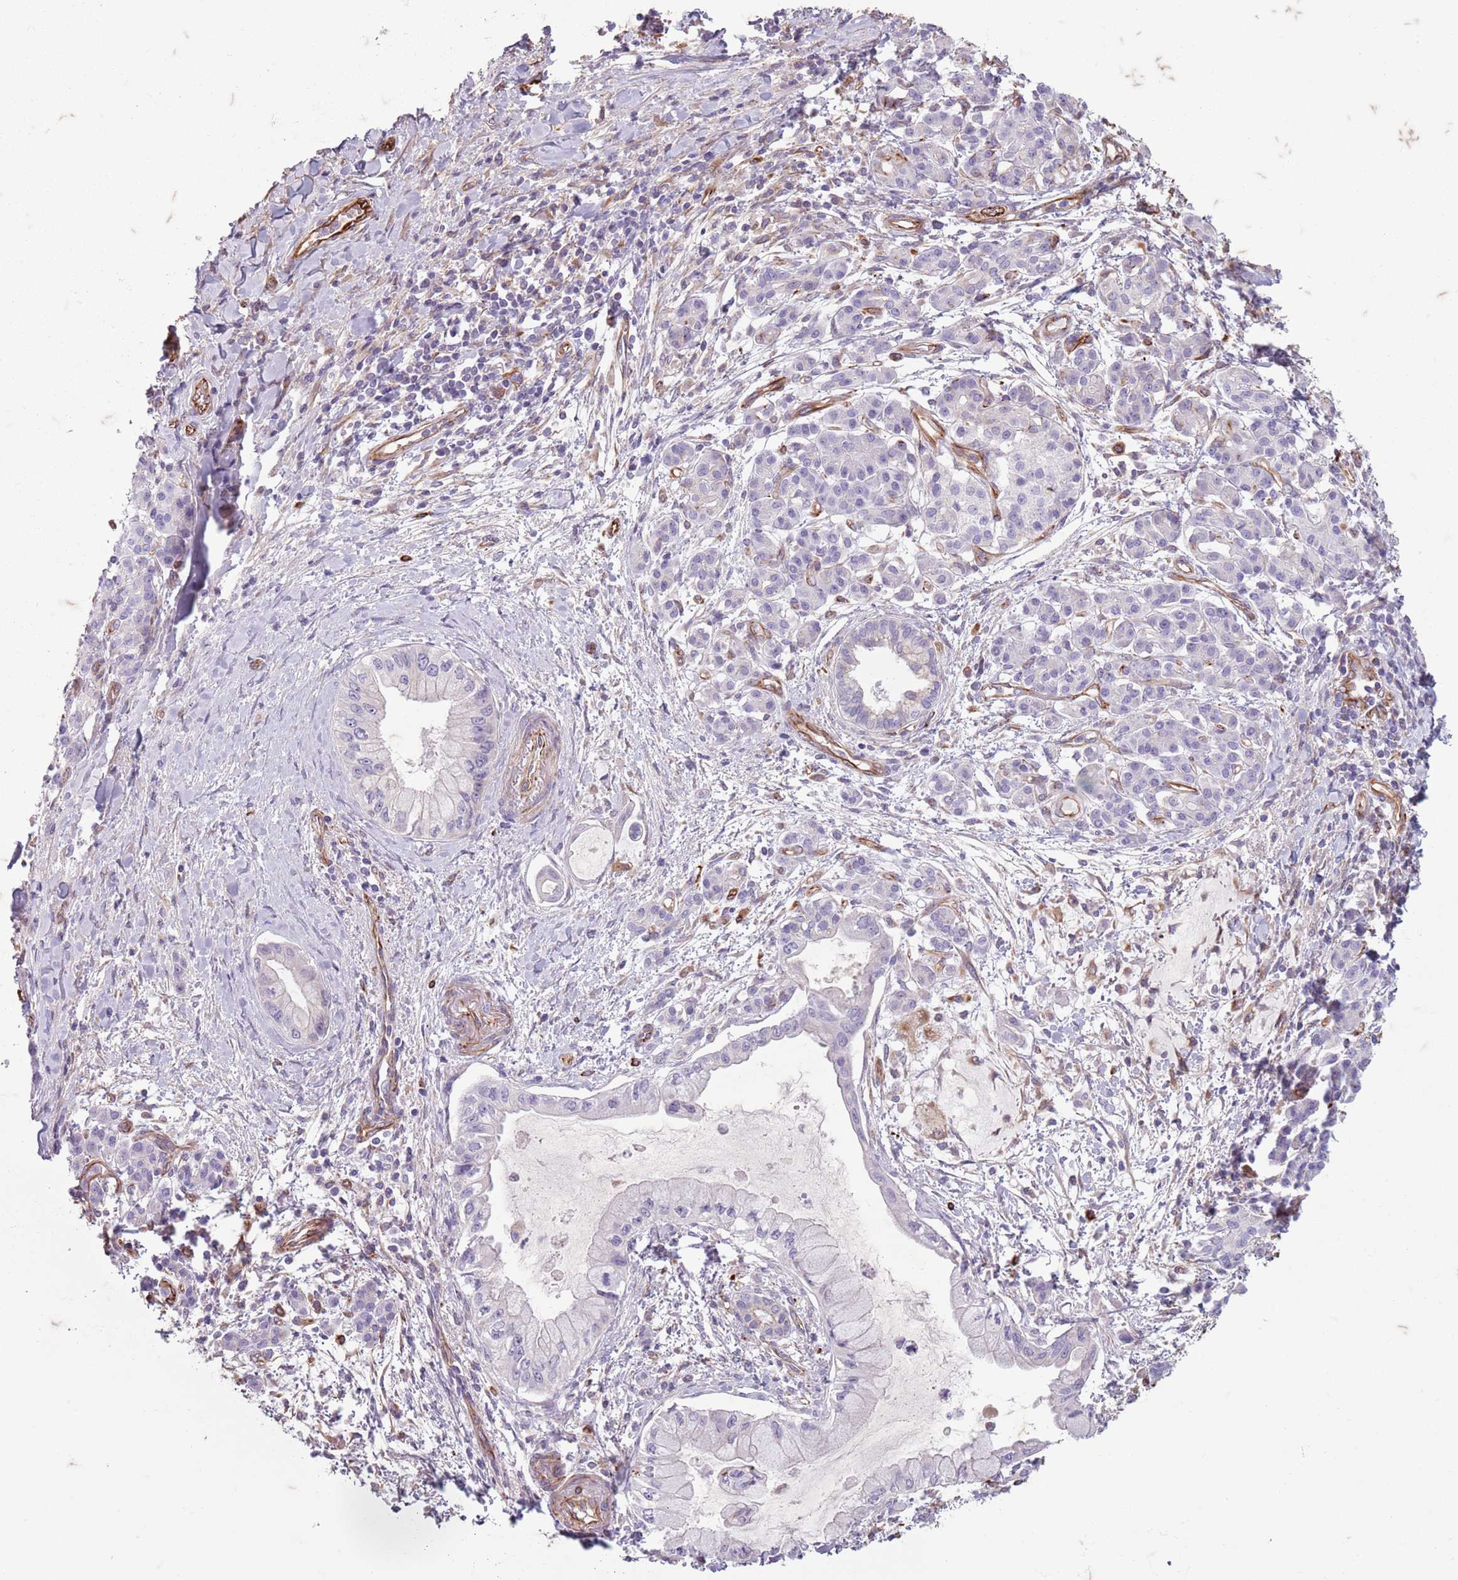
{"staining": {"intensity": "negative", "quantity": "none", "location": "none"}, "tissue": "pancreatic cancer", "cell_type": "Tumor cells", "image_type": "cancer", "snomed": [{"axis": "morphology", "description": "Adenocarcinoma, NOS"}, {"axis": "topography", "description": "Pancreas"}], "caption": "Human pancreatic cancer stained for a protein using immunohistochemistry displays no expression in tumor cells.", "gene": "TAS2R38", "patient": {"sex": "male", "age": 48}}